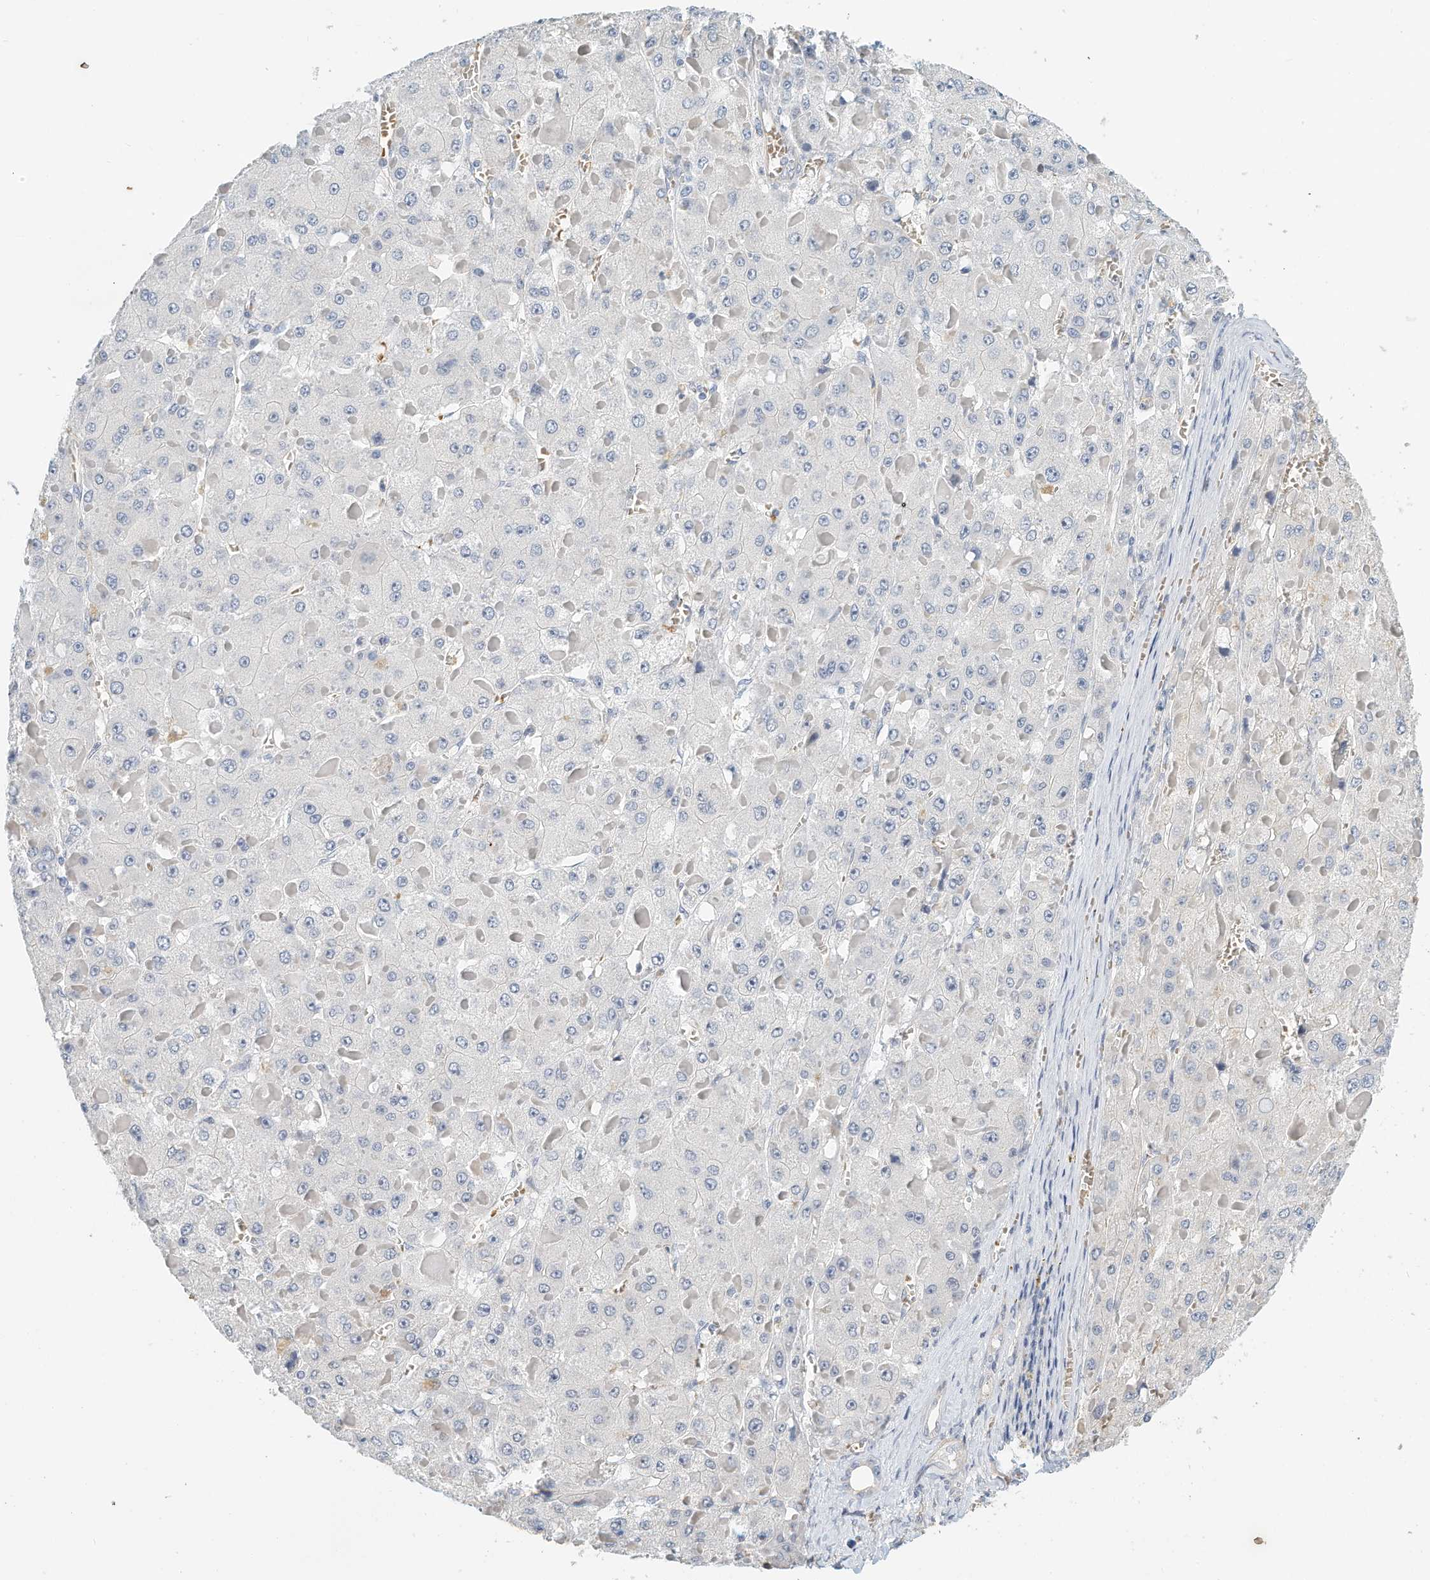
{"staining": {"intensity": "negative", "quantity": "none", "location": "none"}, "tissue": "liver cancer", "cell_type": "Tumor cells", "image_type": "cancer", "snomed": [{"axis": "morphology", "description": "Carcinoma, Hepatocellular, NOS"}, {"axis": "topography", "description": "Liver"}], "caption": "Tumor cells are negative for protein expression in human liver hepatocellular carcinoma. (Brightfield microscopy of DAB IHC at high magnification).", "gene": "RCAN3", "patient": {"sex": "female", "age": 73}}